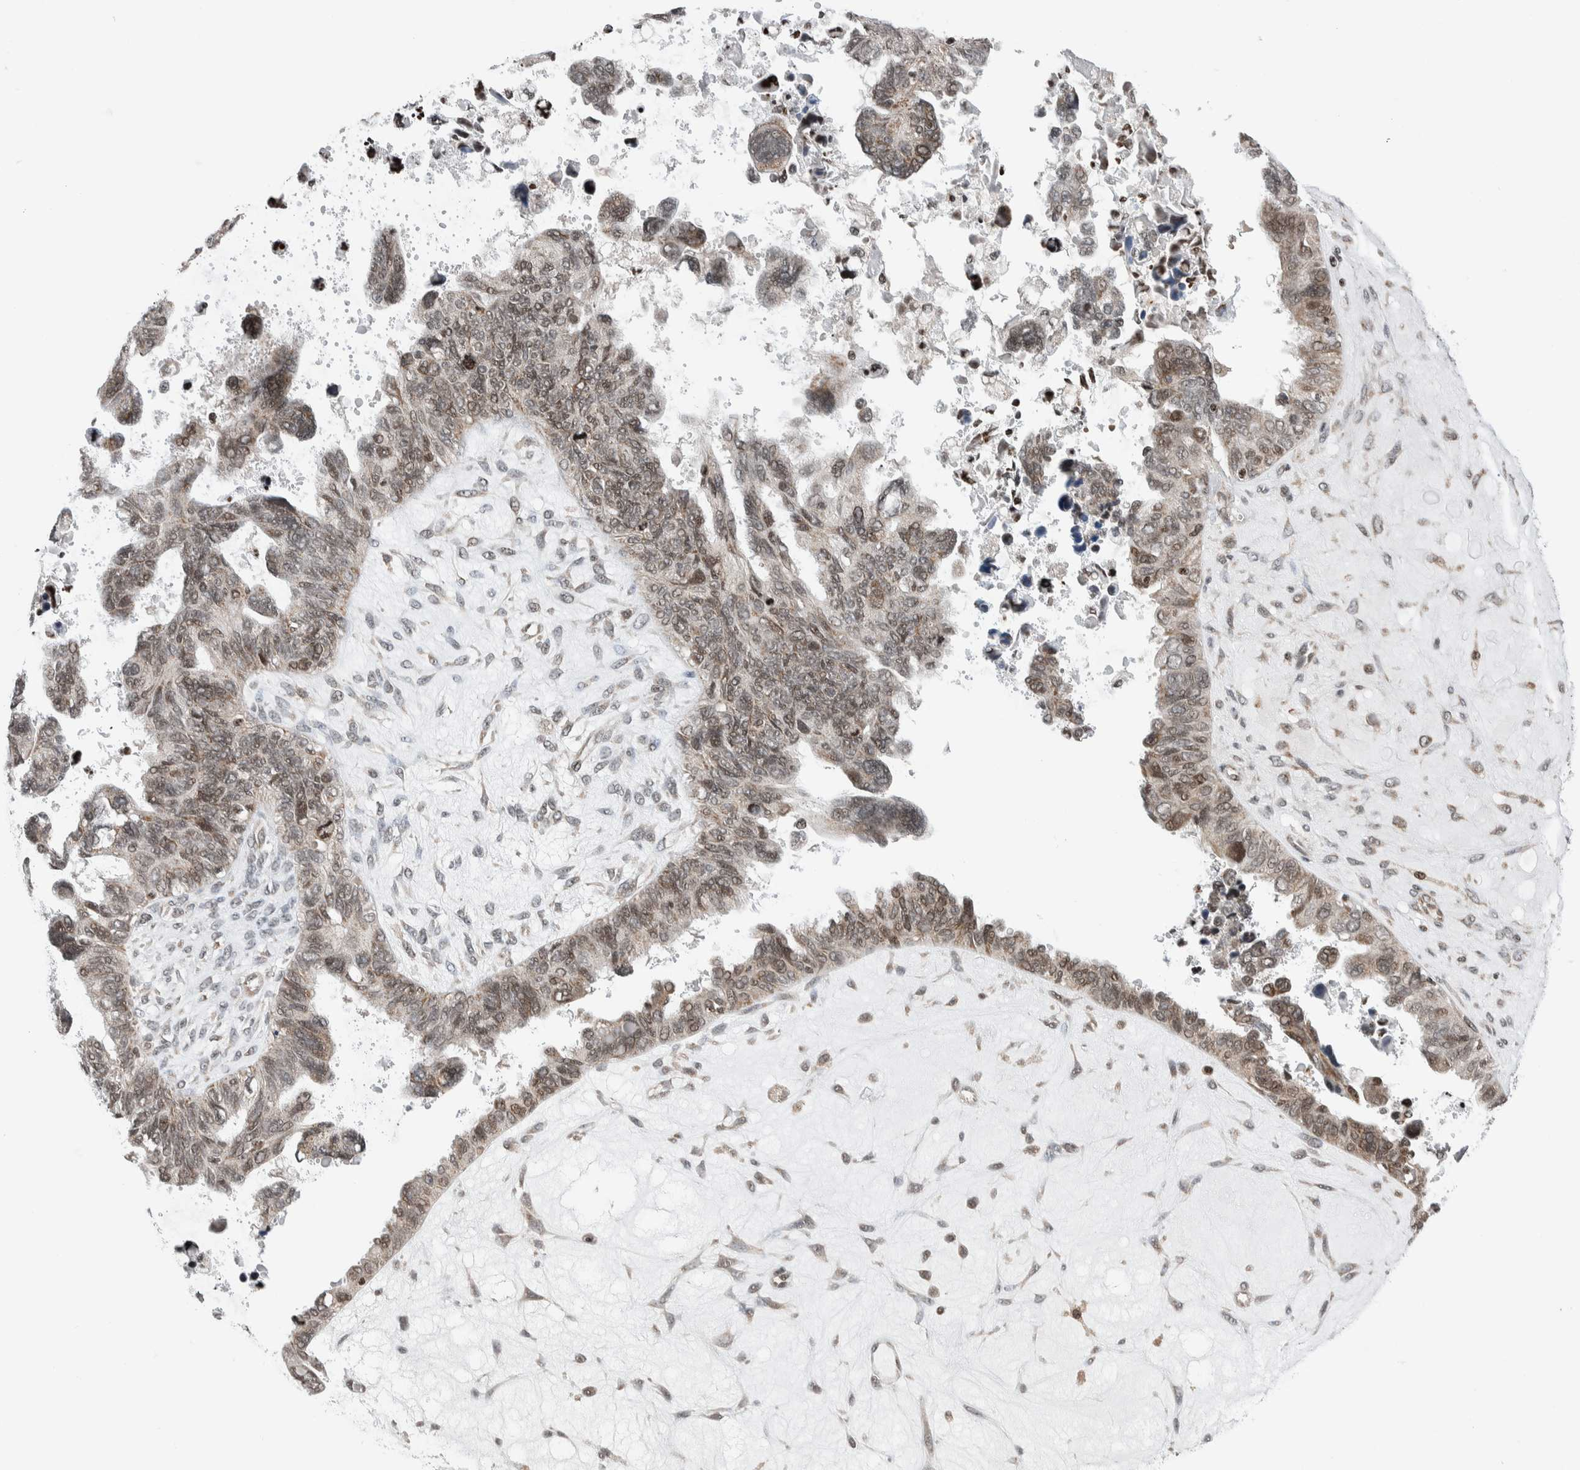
{"staining": {"intensity": "moderate", "quantity": ">75%", "location": "nuclear"}, "tissue": "ovarian cancer", "cell_type": "Tumor cells", "image_type": "cancer", "snomed": [{"axis": "morphology", "description": "Cystadenocarcinoma, serous, NOS"}, {"axis": "topography", "description": "Ovary"}], "caption": "Immunohistochemical staining of serous cystadenocarcinoma (ovarian) exhibits medium levels of moderate nuclear expression in approximately >75% of tumor cells. (DAB = brown stain, brightfield microscopy at high magnification).", "gene": "NPLOC4", "patient": {"sex": "female", "age": 79}}